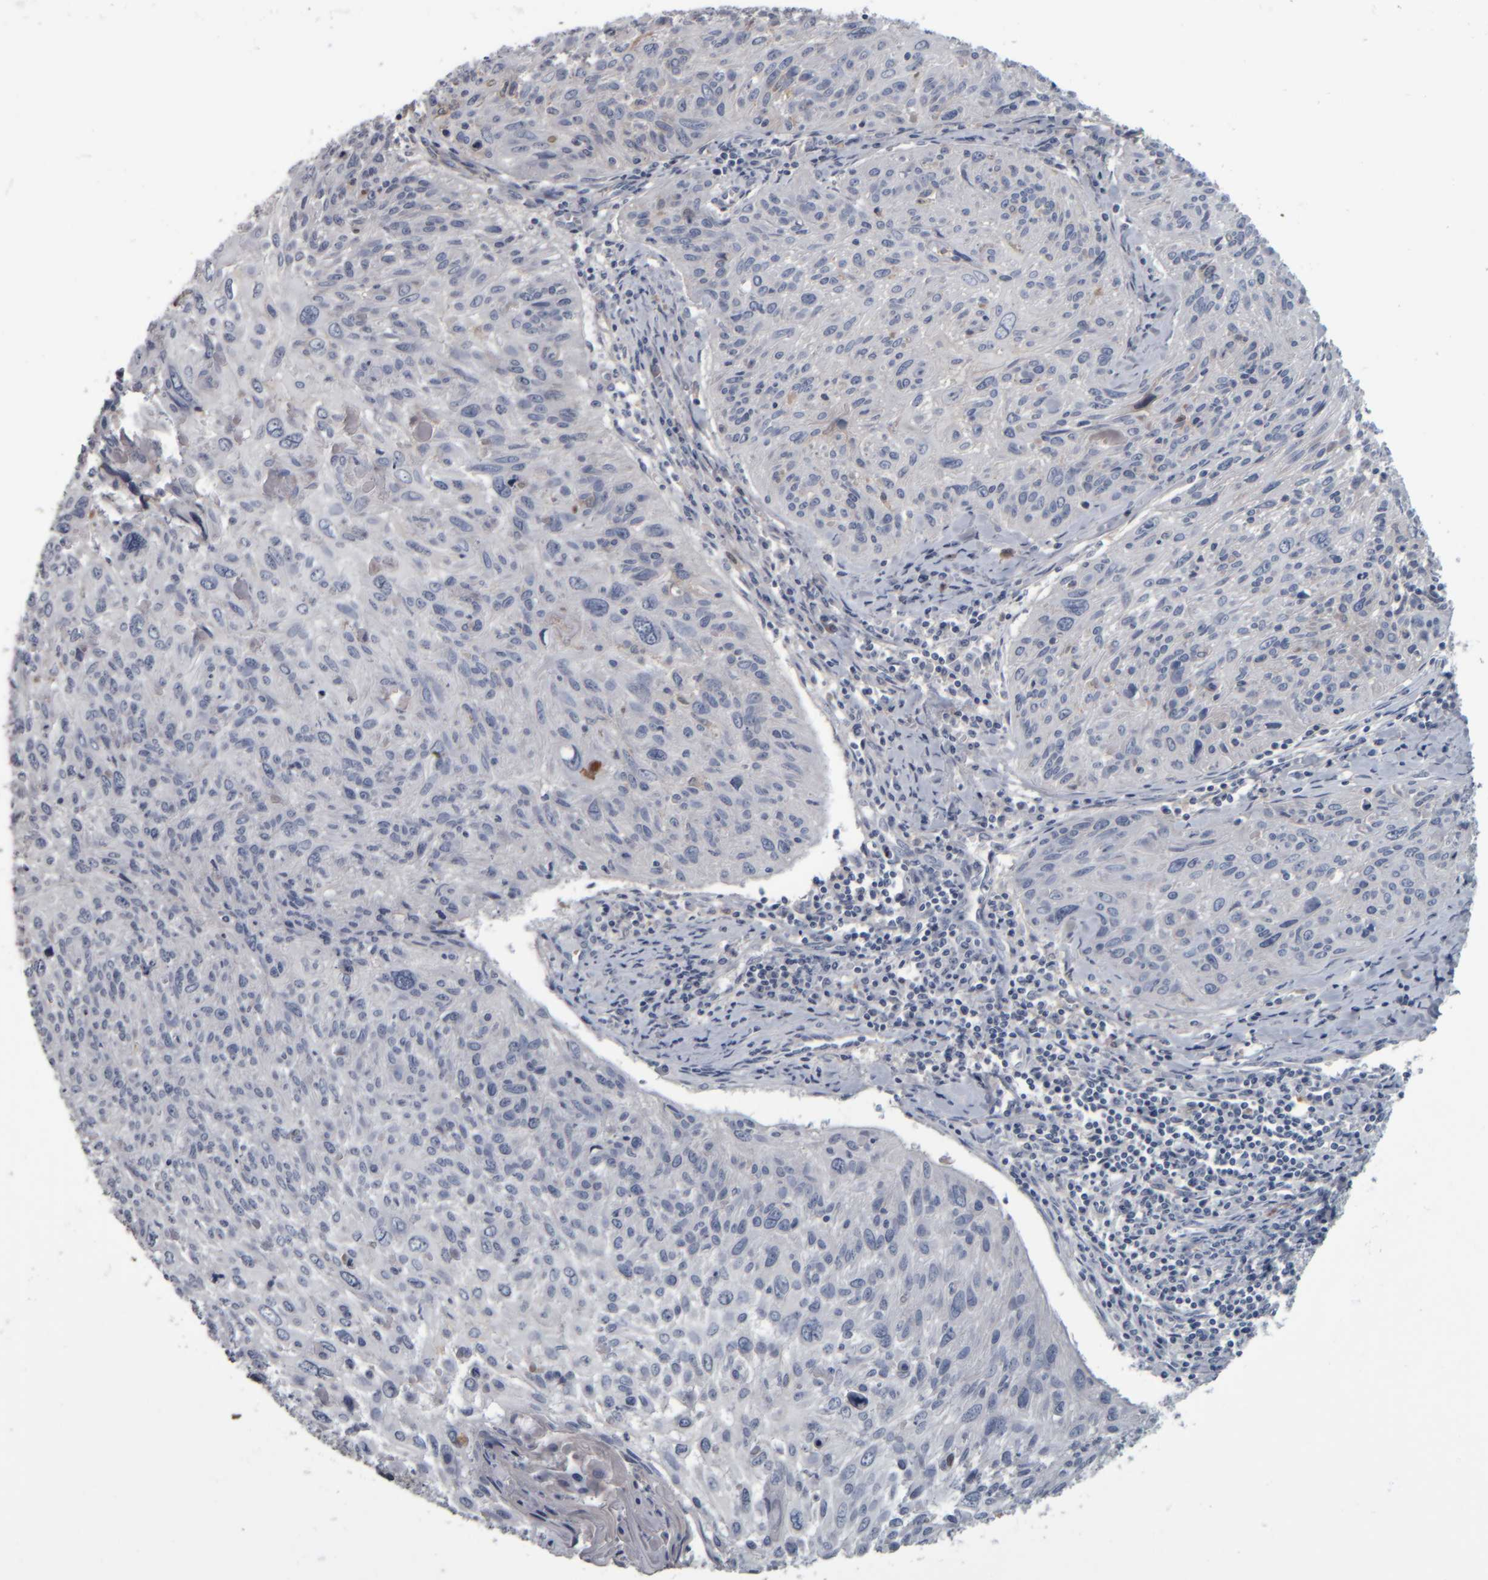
{"staining": {"intensity": "negative", "quantity": "none", "location": "none"}, "tissue": "cervical cancer", "cell_type": "Tumor cells", "image_type": "cancer", "snomed": [{"axis": "morphology", "description": "Squamous cell carcinoma, NOS"}, {"axis": "topography", "description": "Cervix"}], "caption": "Tumor cells are negative for brown protein staining in squamous cell carcinoma (cervical).", "gene": "CAVIN4", "patient": {"sex": "female", "age": 51}}